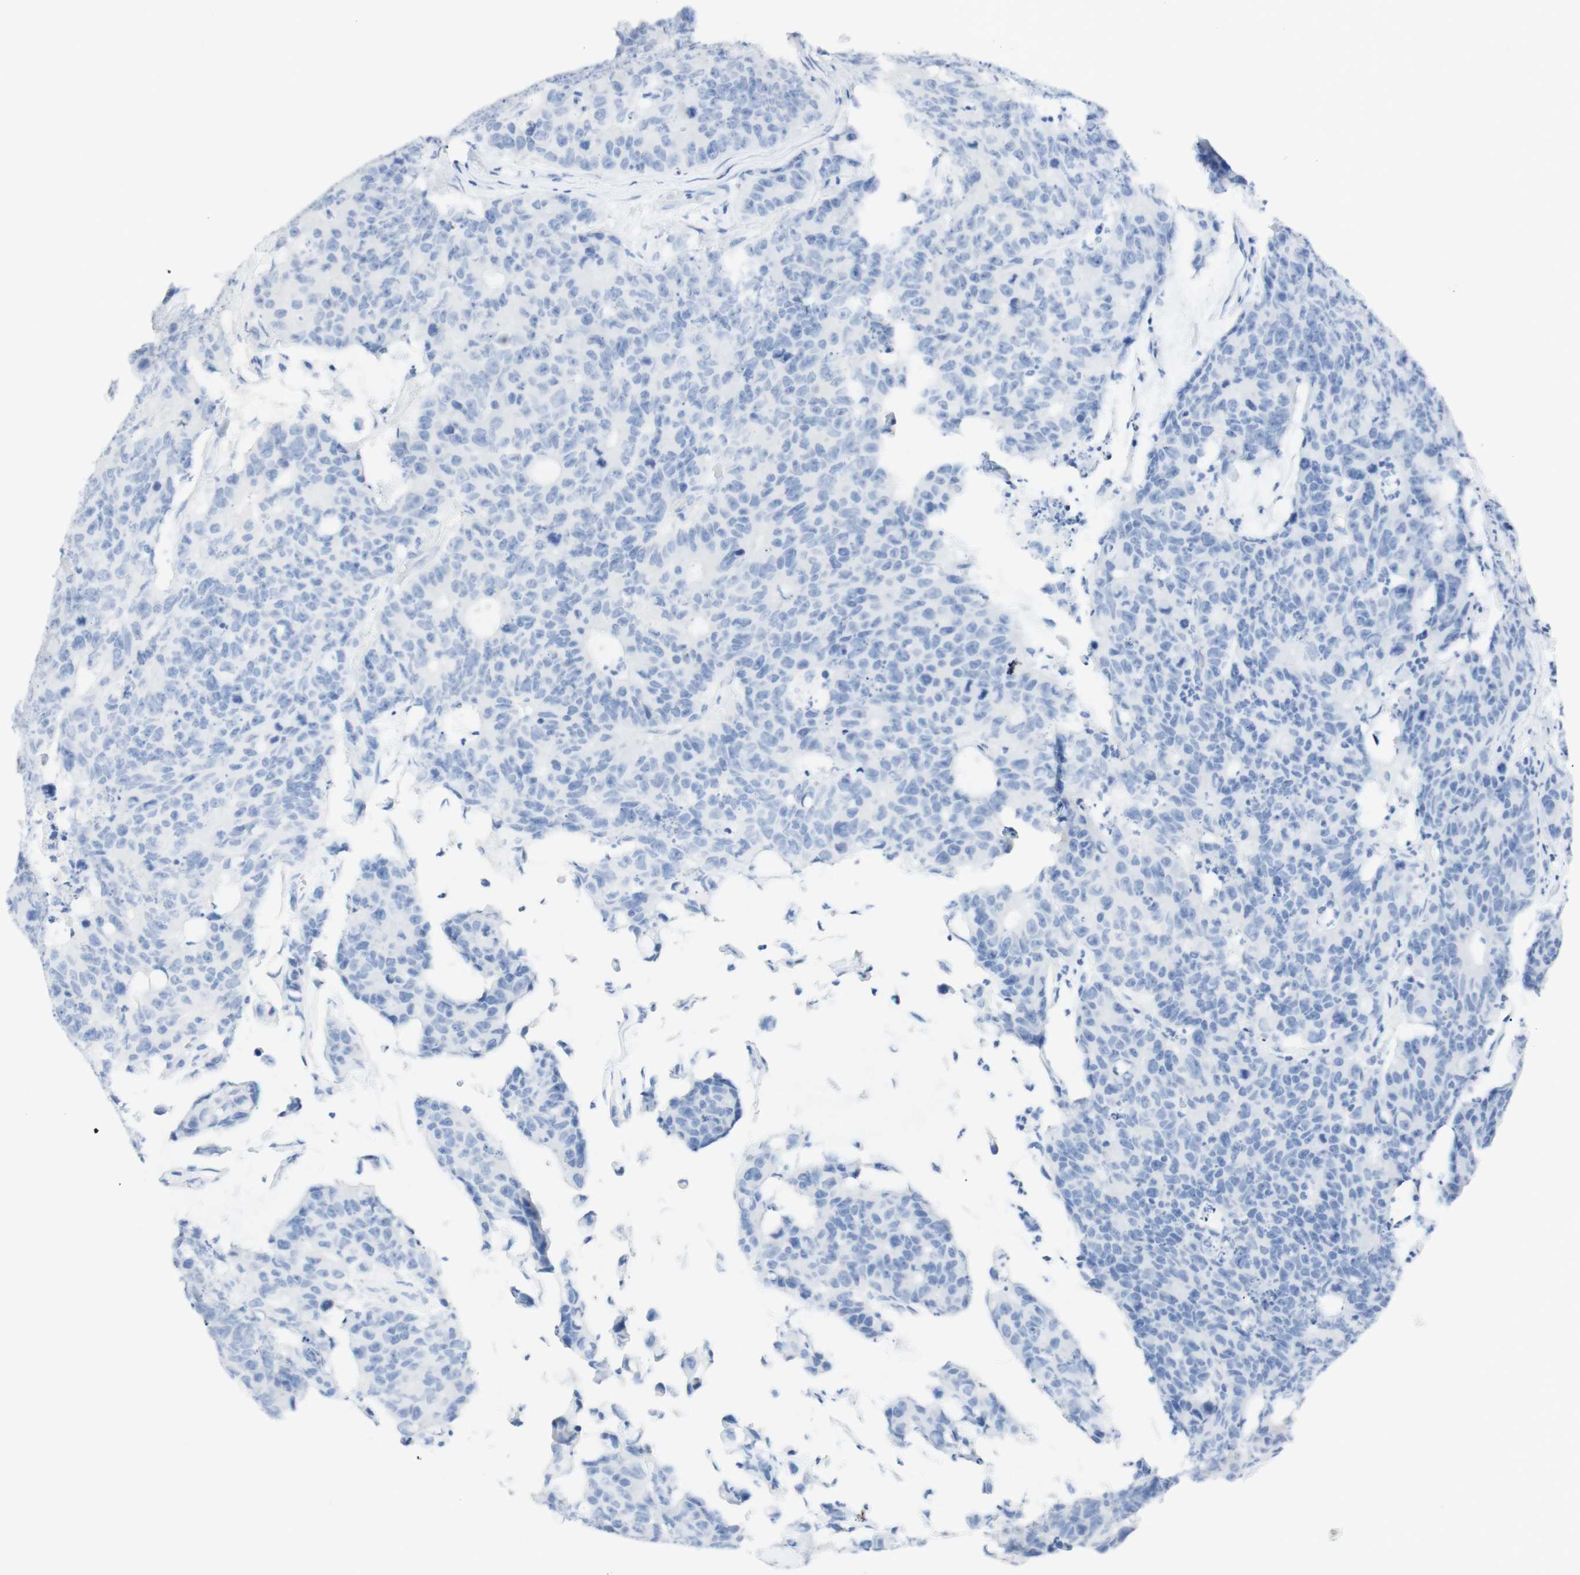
{"staining": {"intensity": "negative", "quantity": "none", "location": "none"}, "tissue": "colorectal cancer", "cell_type": "Tumor cells", "image_type": "cancer", "snomed": [{"axis": "morphology", "description": "Adenocarcinoma, NOS"}, {"axis": "topography", "description": "Colon"}], "caption": "This is an immunohistochemistry micrograph of human colorectal cancer. There is no positivity in tumor cells.", "gene": "TPO", "patient": {"sex": "female", "age": 86}}